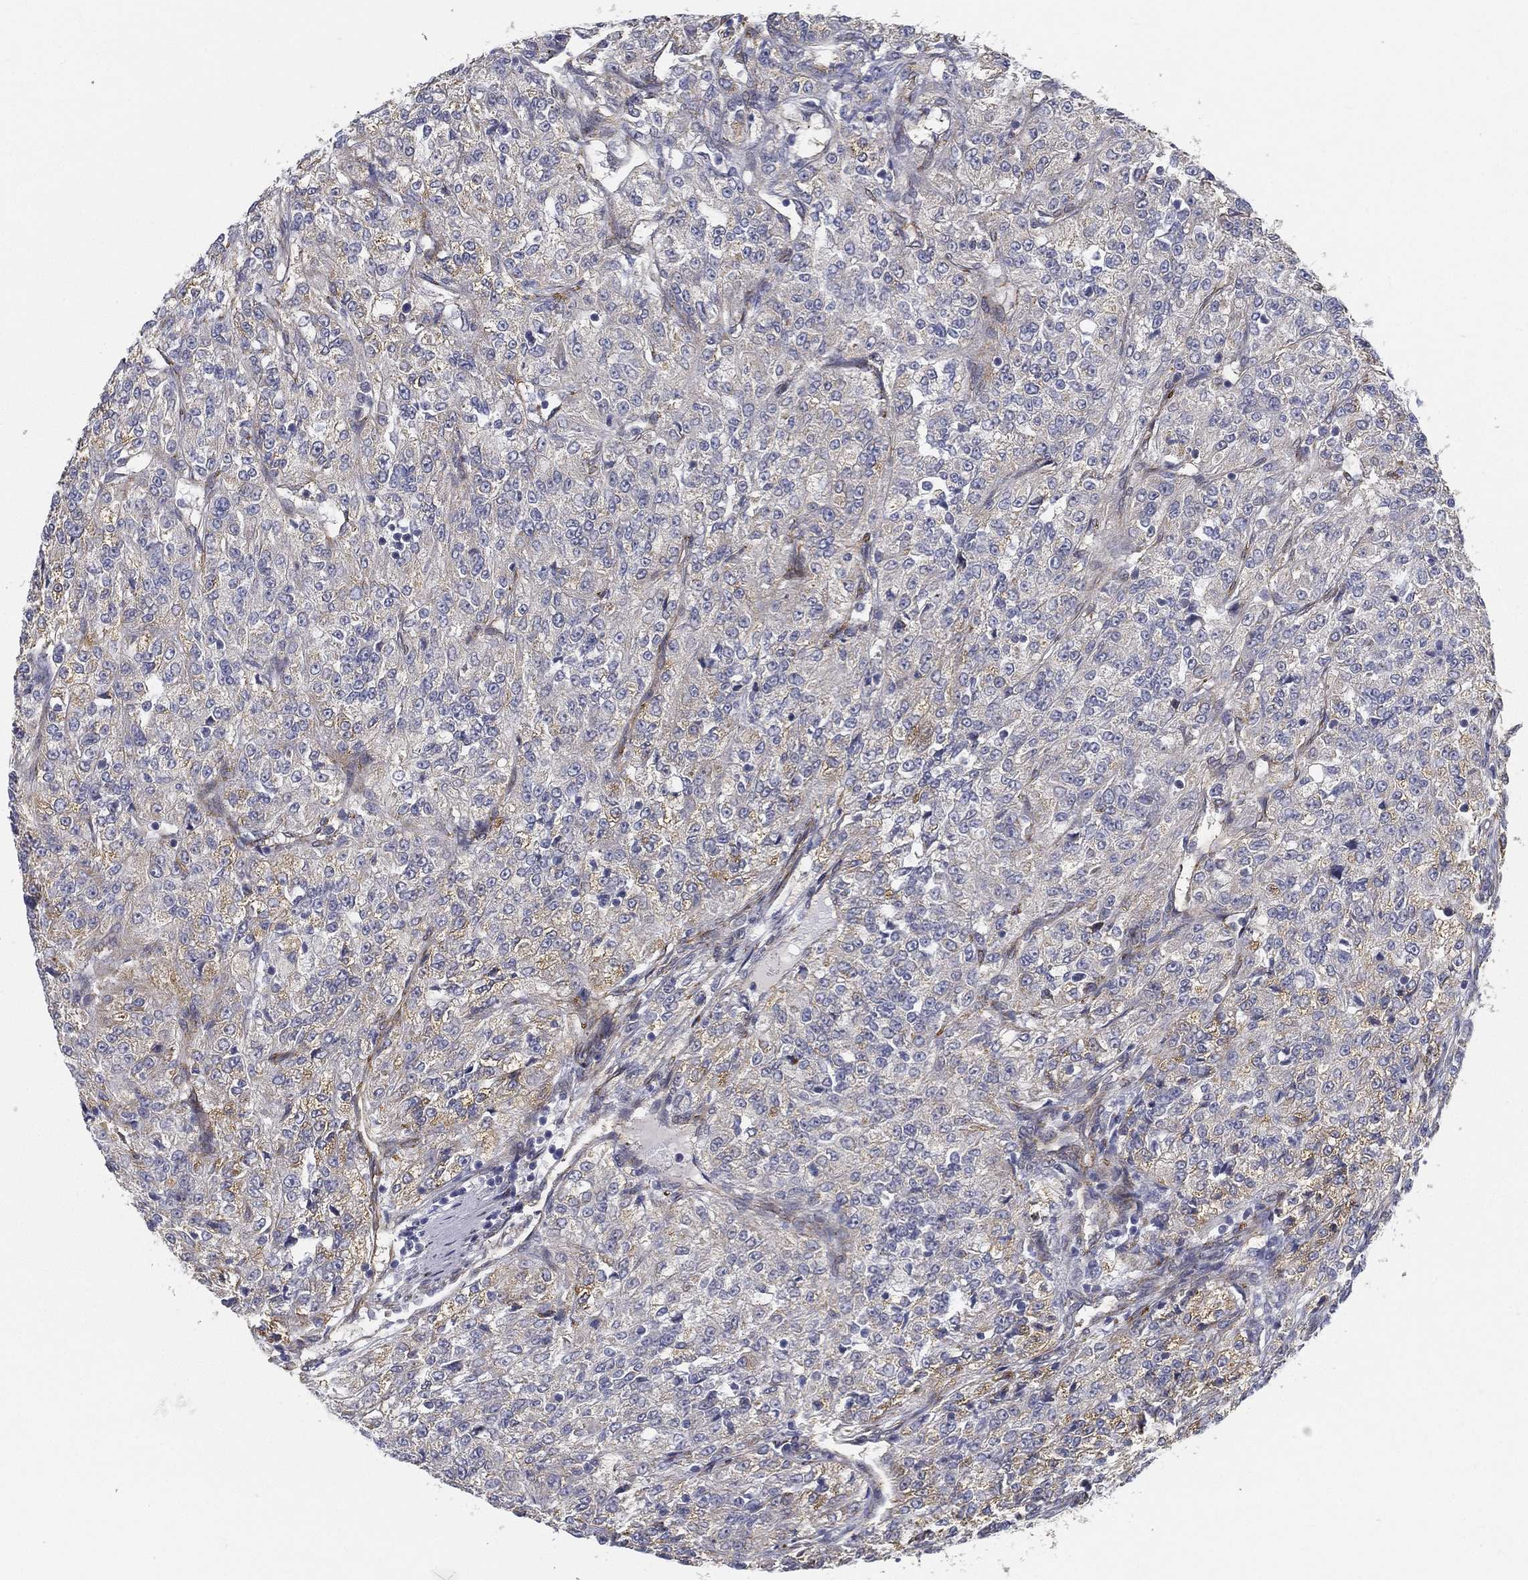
{"staining": {"intensity": "weak", "quantity": "25%-75%", "location": "cytoplasmic/membranous"}, "tissue": "renal cancer", "cell_type": "Tumor cells", "image_type": "cancer", "snomed": [{"axis": "morphology", "description": "Adenocarcinoma, NOS"}, {"axis": "topography", "description": "Kidney"}], "caption": "Immunohistochemistry micrograph of neoplastic tissue: human renal adenocarcinoma stained using IHC displays low levels of weak protein expression localized specifically in the cytoplasmic/membranous of tumor cells, appearing as a cytoplasmic/membranous brown color.", "gene": "LRRC56", "patient": {"sex": "female", "age": 63}}